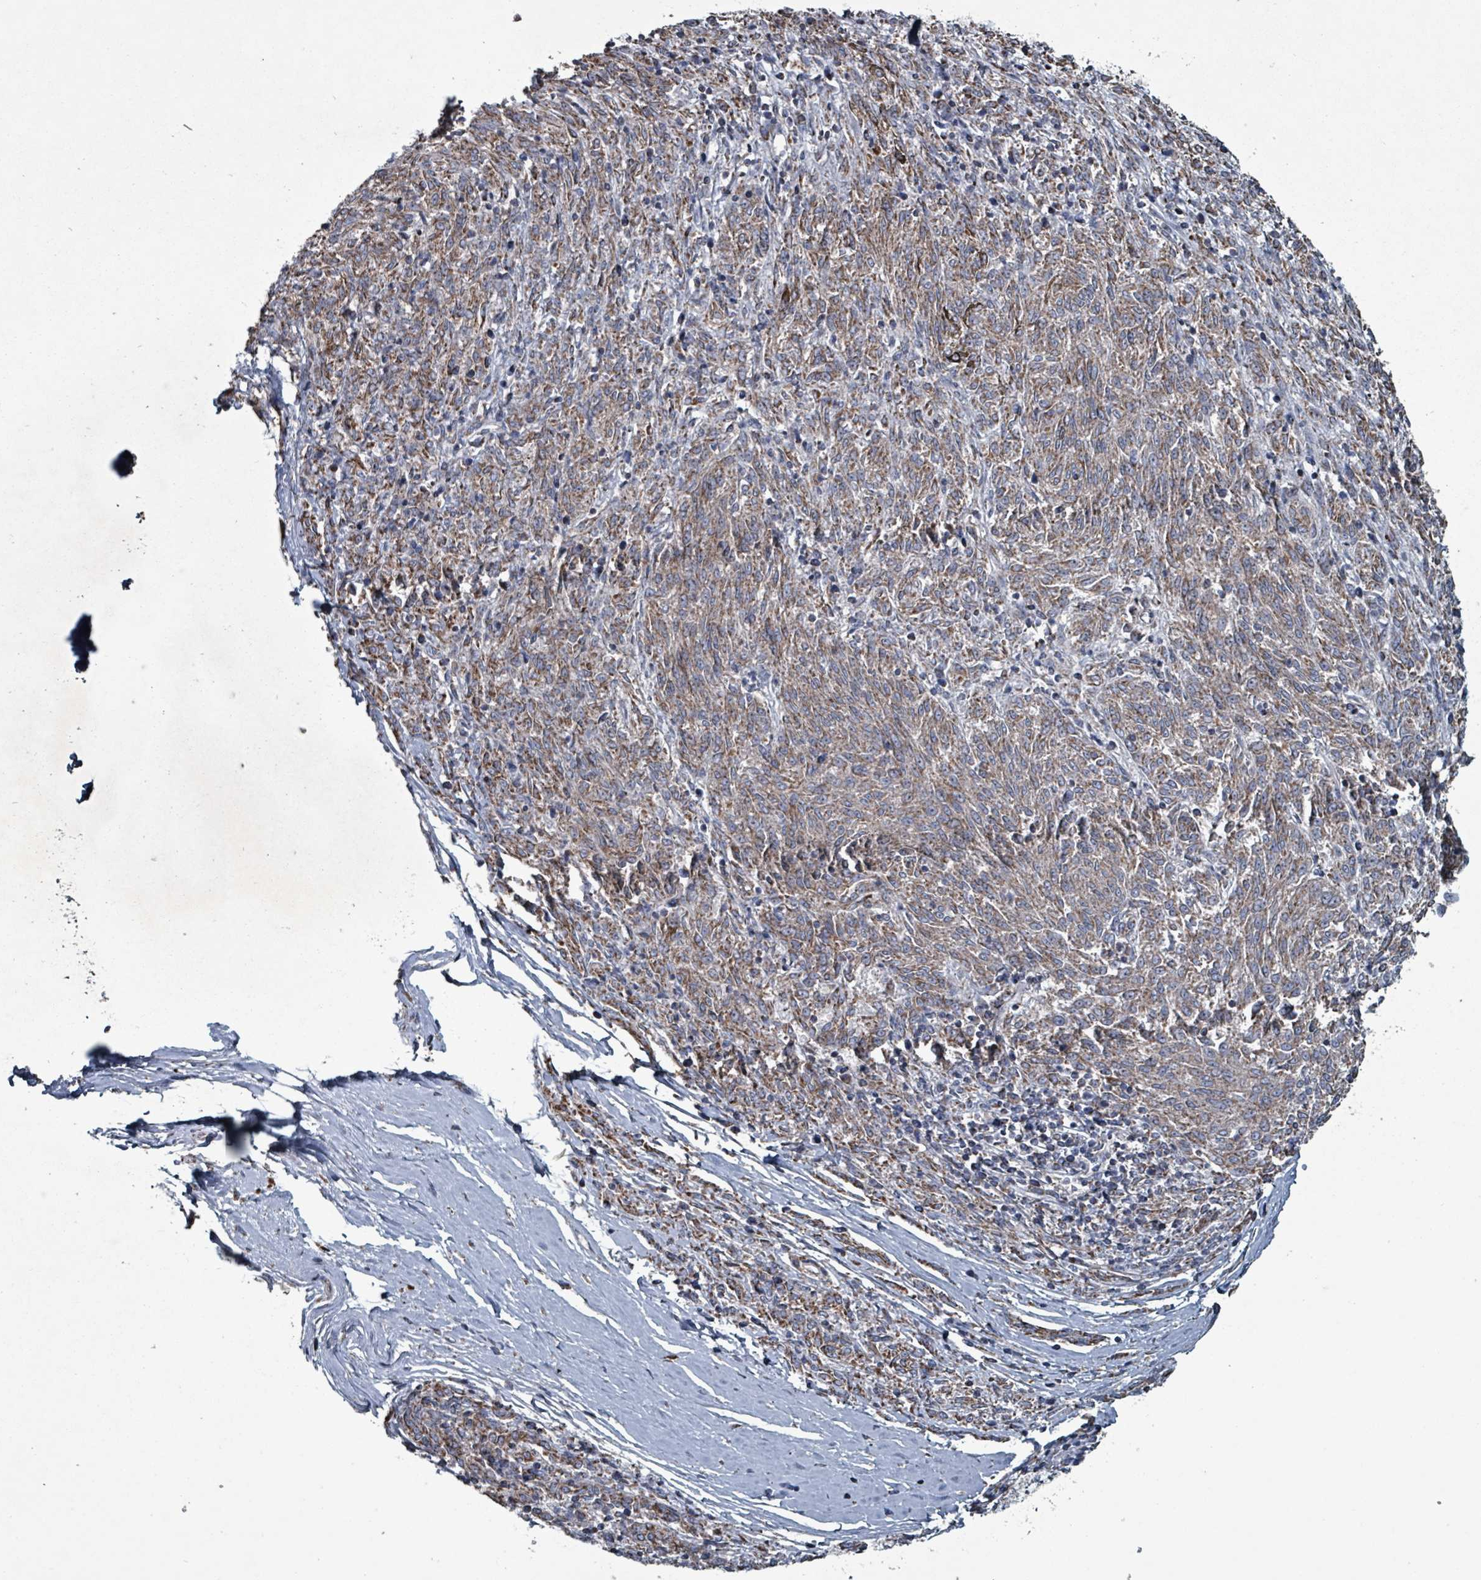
{"staining": {"intensity": "moderate", "quantity": ">75%", "location": "cytoplasmic/membranous"}, "tissue": "melanoma", "cell_type": "Tumor cells", "image_type": "cancer", "snomed": [{"axis": "morphology", "description": "Malignant melanoma, NOS"}, {"axis": "topography", "description": "Skin"}], "caption": "Tumor cells demonstrate medium levels of moderate cytoplasmic/membranous staining in about >75% of cells in human malignant melanoma.", "gene": "ABHD18", "patient": {"sex": "female", "age": 72}}